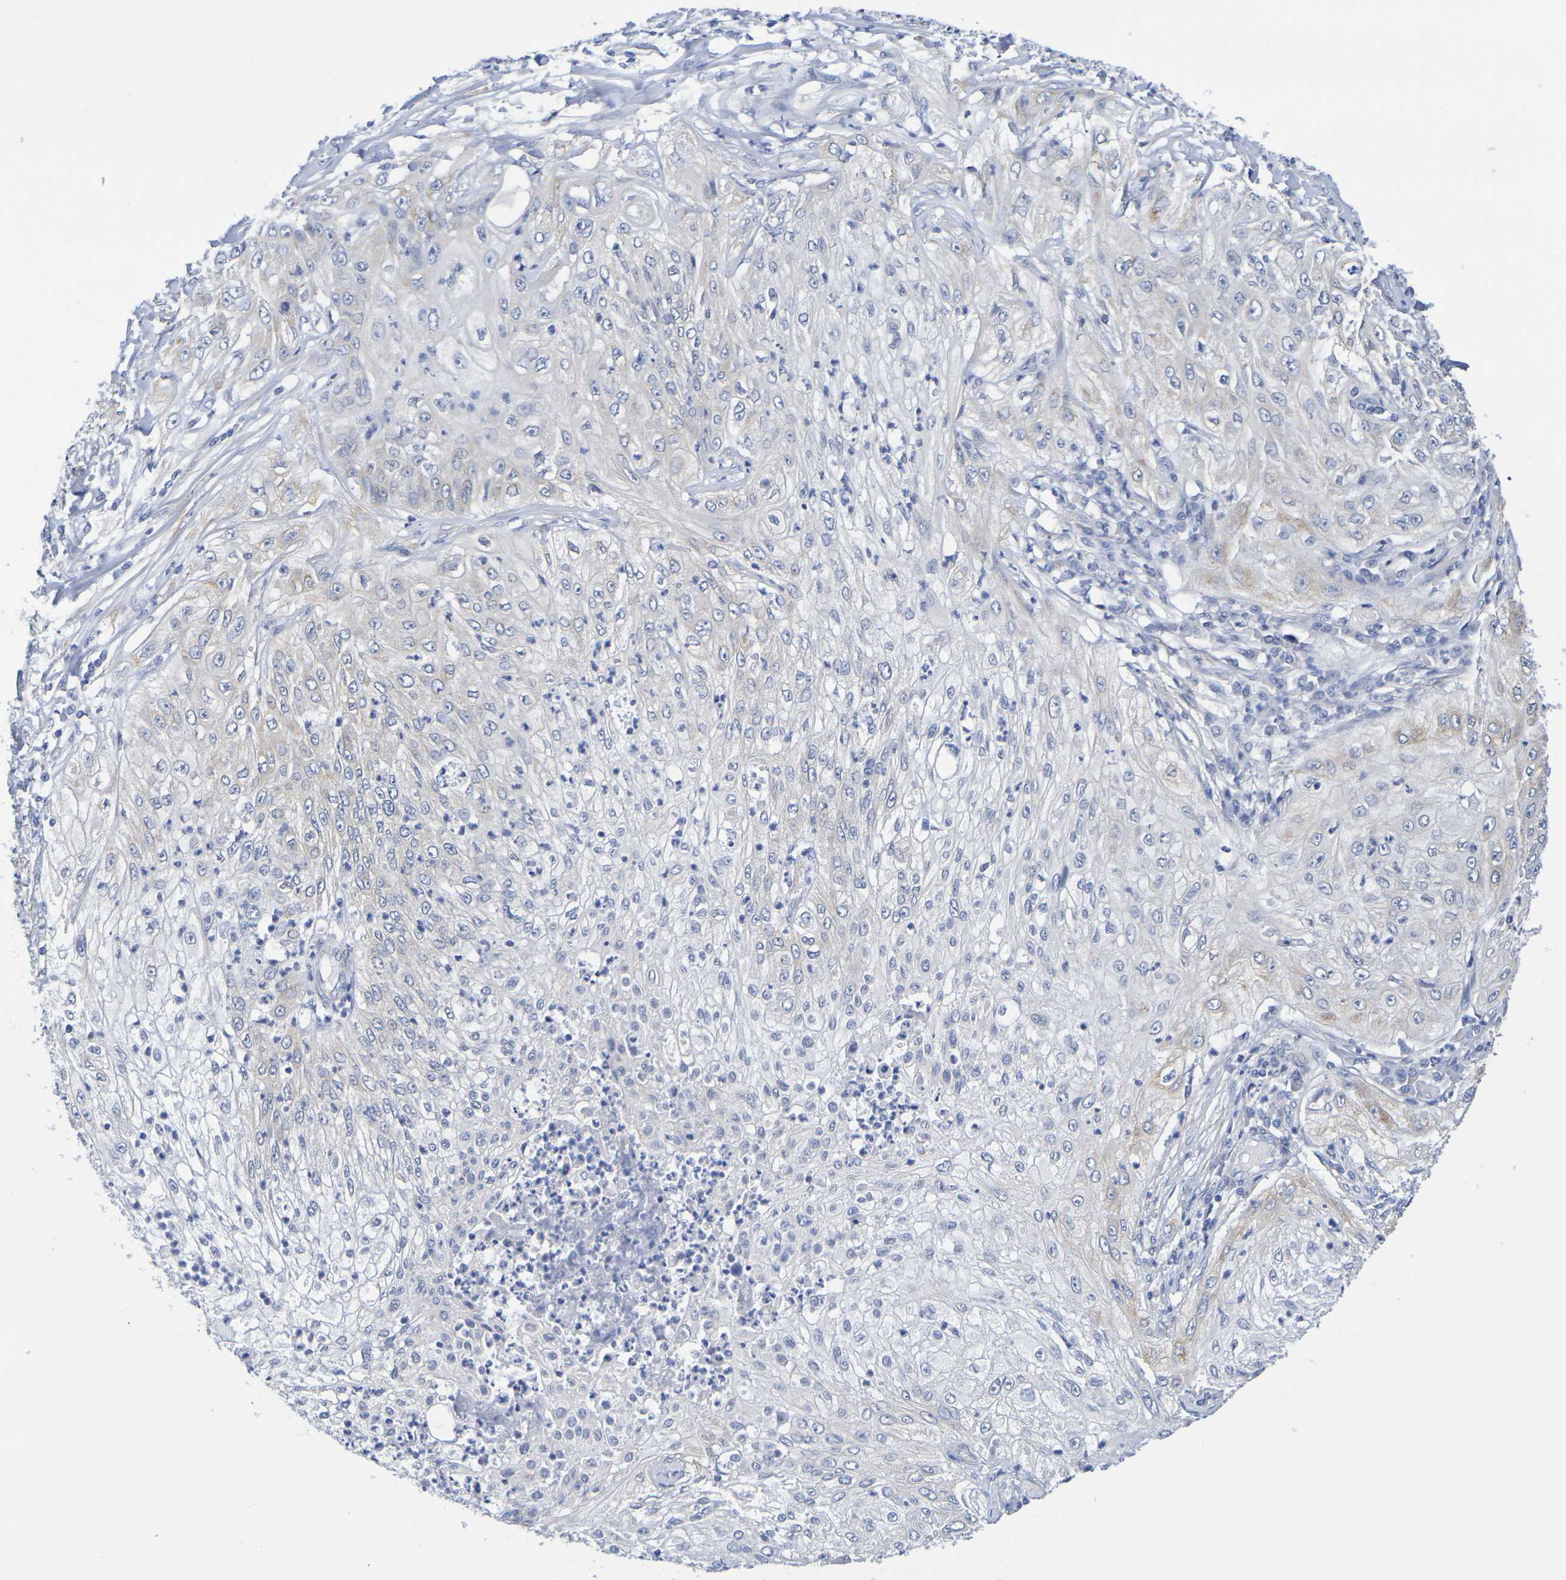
{"staining": {"intensity": "weak", "quantity": "<25%", "location": "cytoplasmic/membranous"}, "tissue": "lung cancer", "cell_type": "Tumor cells", "image_type": "cancer", "snomed": [{"axis": "morphology", "description": "Inflammation, NOS"}, {"axis": "morphology", "description": "Squamous cell carcinoma, NOS"}, {"axis": "topography", "description": "Lymph node"}, {"axis": "topography", "description": "Soft tissue"}, {"axis": "topography", "description": "Lung"}], "caption": "Immunohistochemistry micrograph of lung cancer stained for a protein (brown), which shows no staining in tumor cells. (IHC, brightfield microscopy, high magnification).", "gene": "TMCC3", "patient": {"sex": "male", "age": 66}}